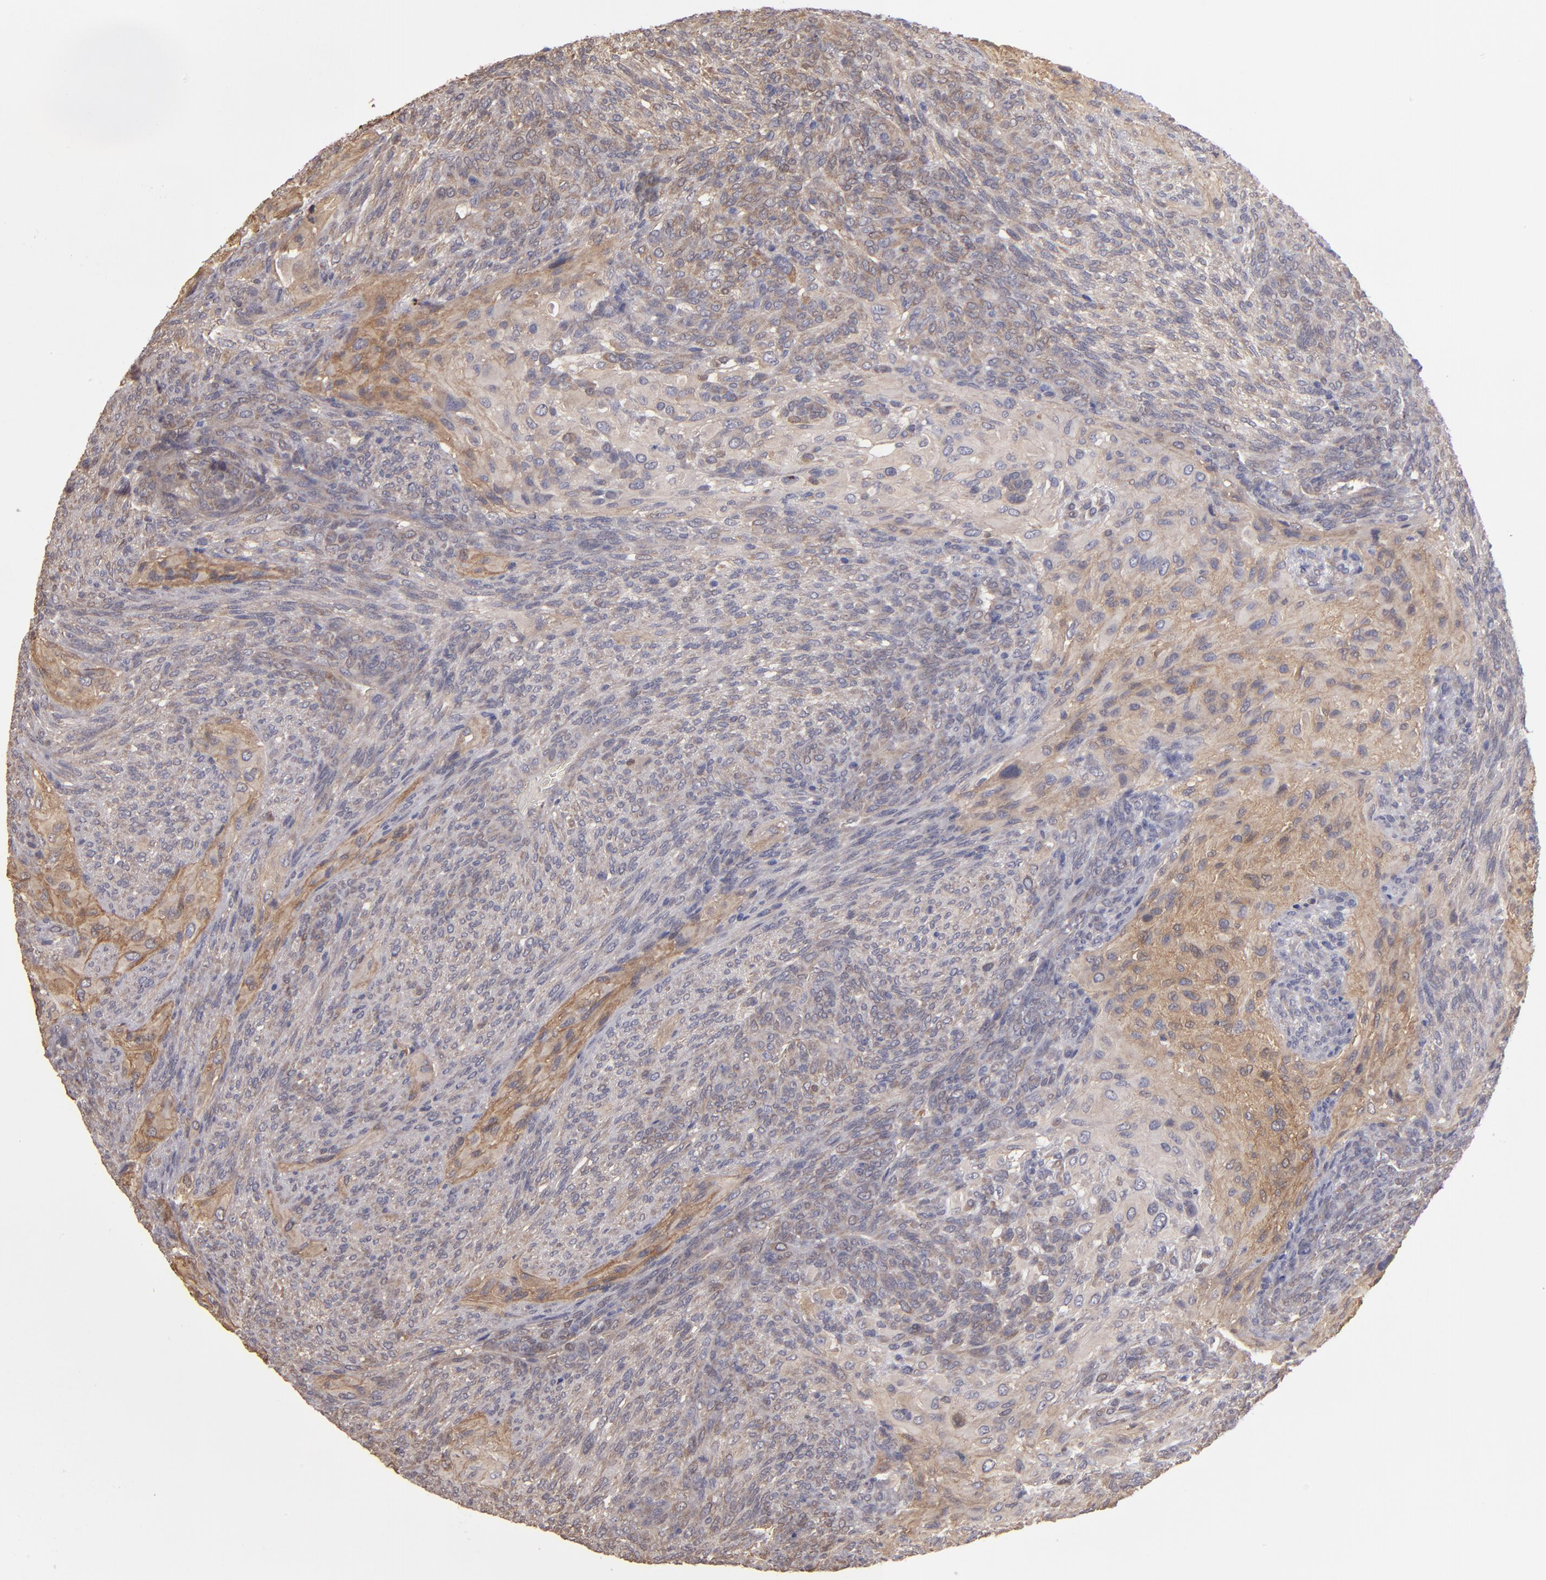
{"staining": {"intensity": "weak", "quantity": "25%-75%", "location": "cytoplasmic/membranous"}, "tissue": "glioma", "cell_type": "Tumor cells", "image_type": "cancer", "snomed": [{"axis": "morphology", "description": "Glioma, malignant, High grade"}, {"axis": "topography", "description": "Cerebral cortex"}], "caption": "There is low levels of weak cytoplasmic/membranous positivity in tumor cells of high-grade glioma (malignant), as demonstrated by immunohistochemical staining (brown color).", "gene": "NDRG2", "patient": {"sex": "female", "age": 55}}